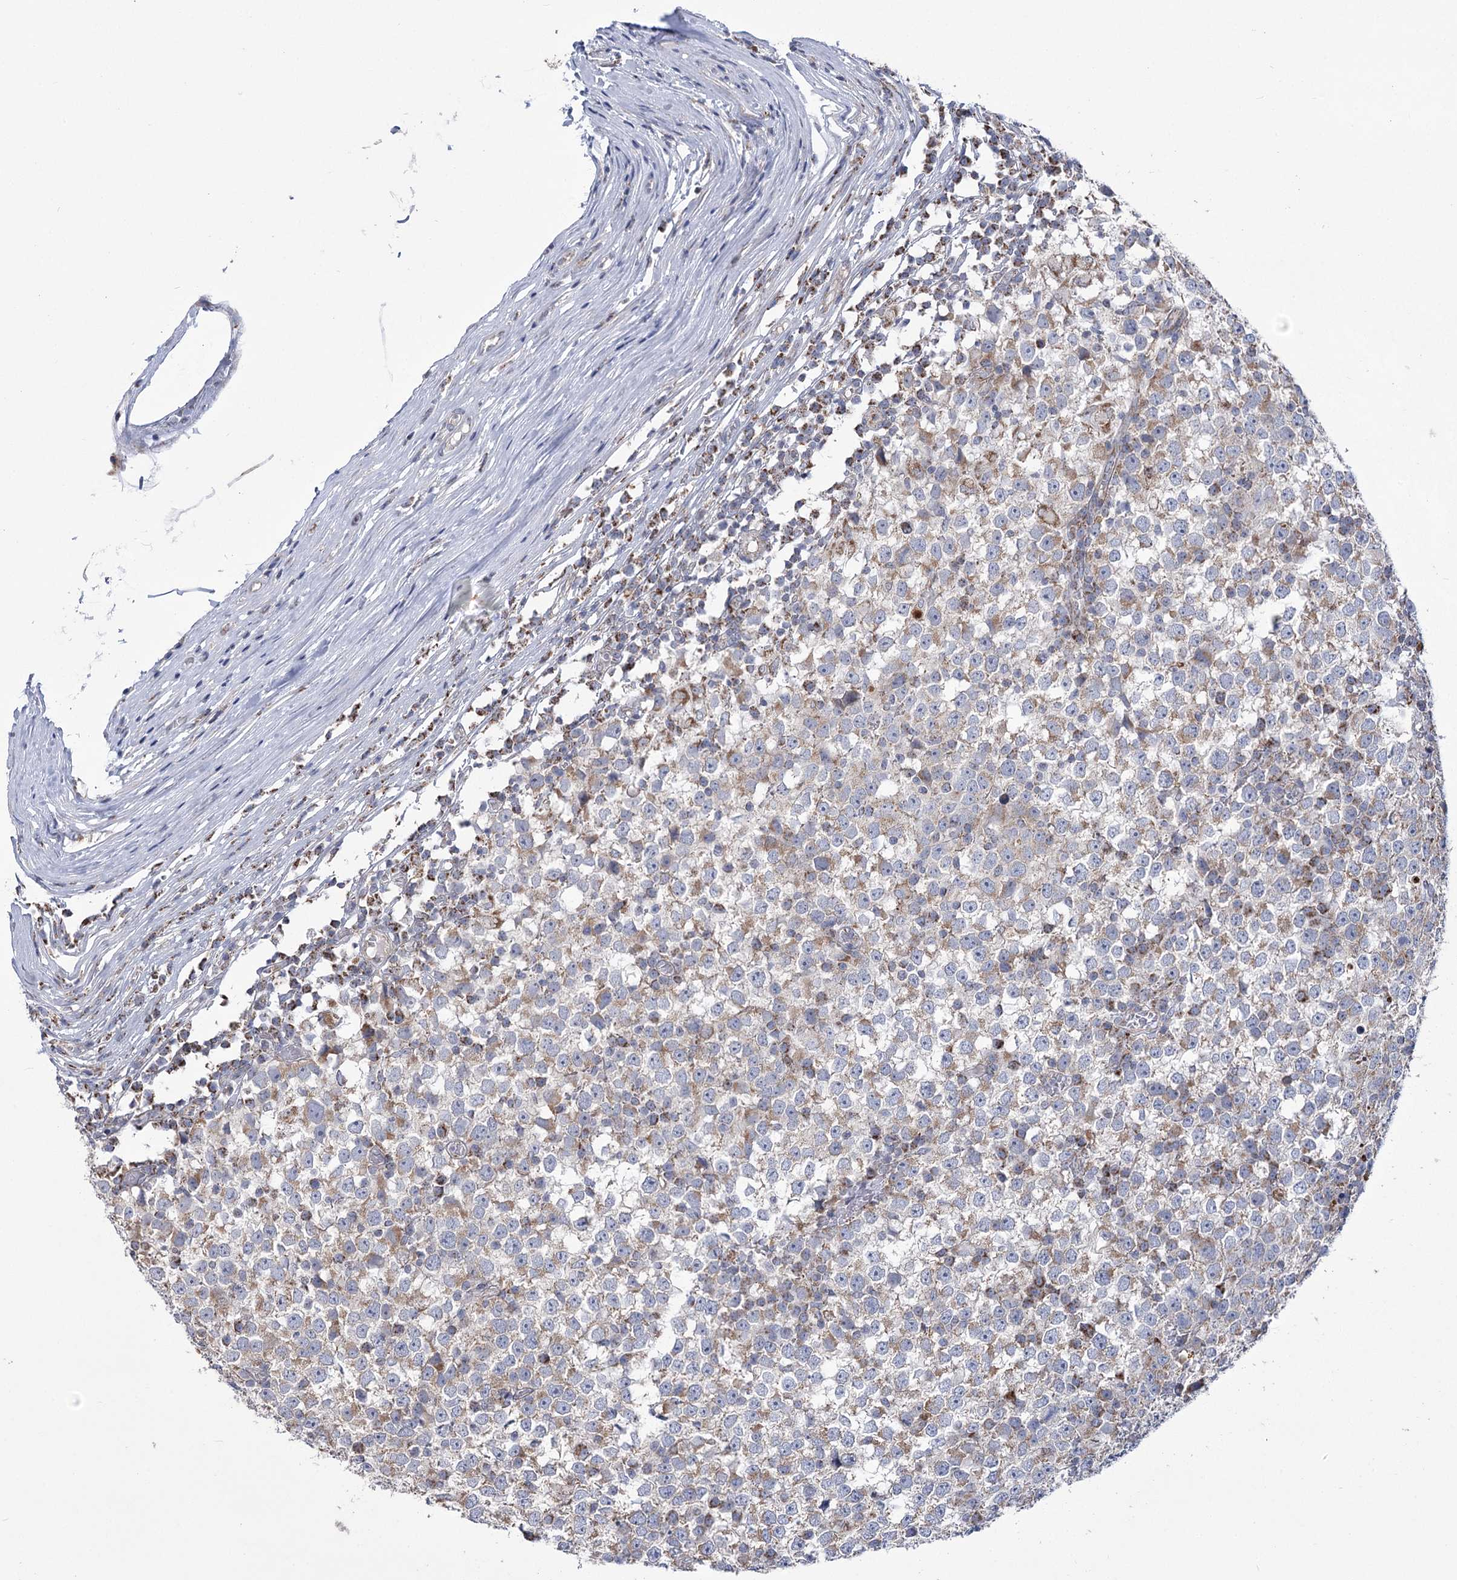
{"staining": {"intensity": "weak", "quantity": "25%-75%", "location": "cytoplasmic/membranous"}, "tissue": "testis cancer", "cell_type": "Tumor cells", "image_type": "cancer", "snomed": [{"axis": "morphology", "description": "Seminoma, NOS"}, {"axis": "topography", "description": "Testis"}], "caption": "A high-resolution micrograph shows immunohistochemistry (IHC) staining of testis cancer (seminoma), which reveals weak cytoplasmic/membranous staining in approximately 25%-75% of tumor cells.", "gene": "PDHB", "patient": {"sex": "male", "age": 65}}